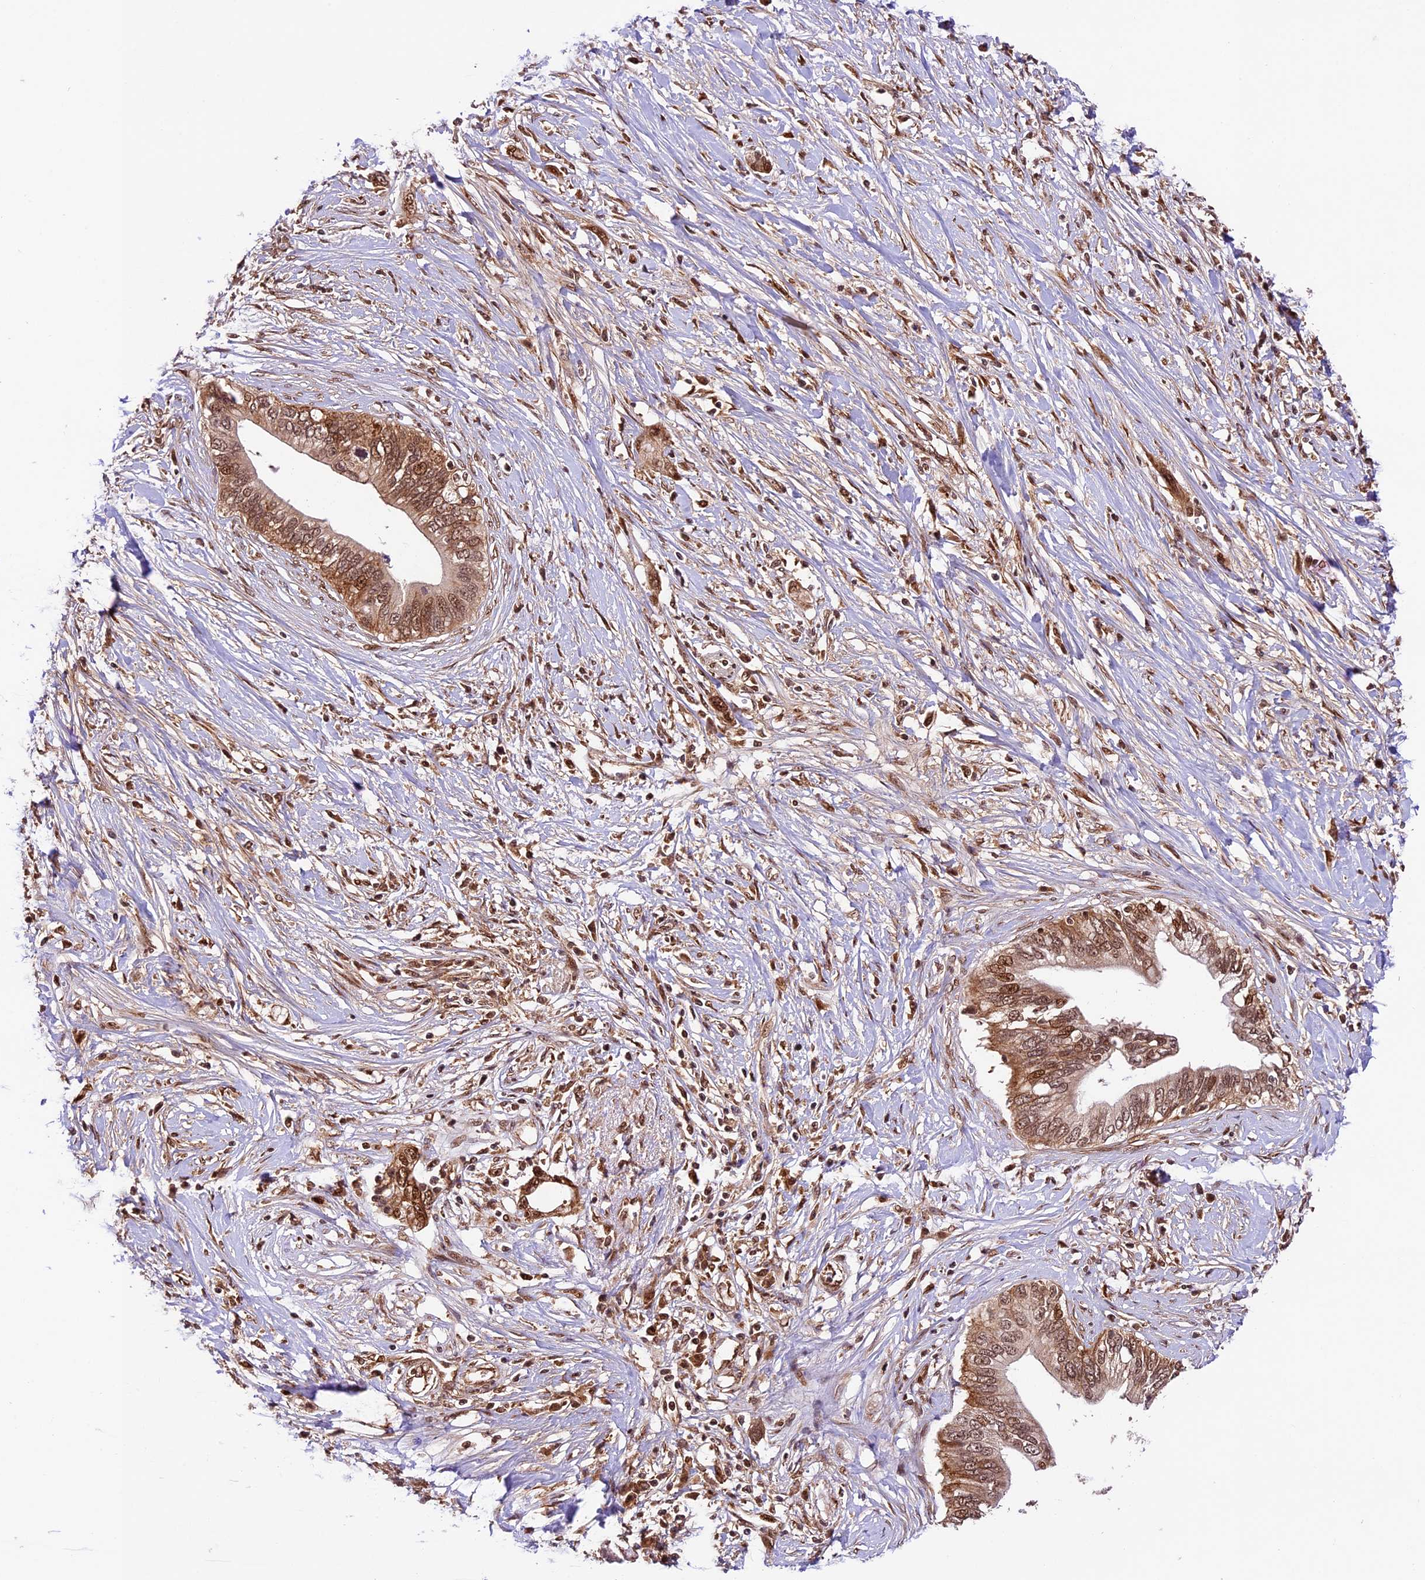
{"staining": {"intensity": "moderate", "quantity": ">75%", "location": "cytoplasmic/membranous,nuclear"}, "tissue": "pancreatic cancer", "cell_type": "Tumor cells", "image_type": "cancer", "snomed": [{"axis": "morphology", "description": "Normal tissue, NOS"}, {"axis": "morphology", "description": "Adenocarcinoma, NOS"}, {"axis": "topography", "description": "Pancreas"}, {"axis": "topography", "description": "Peripheral nerve tissue"}], "caption": "Immunohistochemical staining of pancreatic cancer (adenocarcinoma) reveals medium levels of moderate cytoplasmic/membranous and nuclear protein positivity in approximately >75% of tumor cells. (DAB (3,3'-diaminobenzidine) IHC with brightfield microscopy, high magnification).", "gene": "DHX38", "patient": {"sex": "male", "age": 59}}